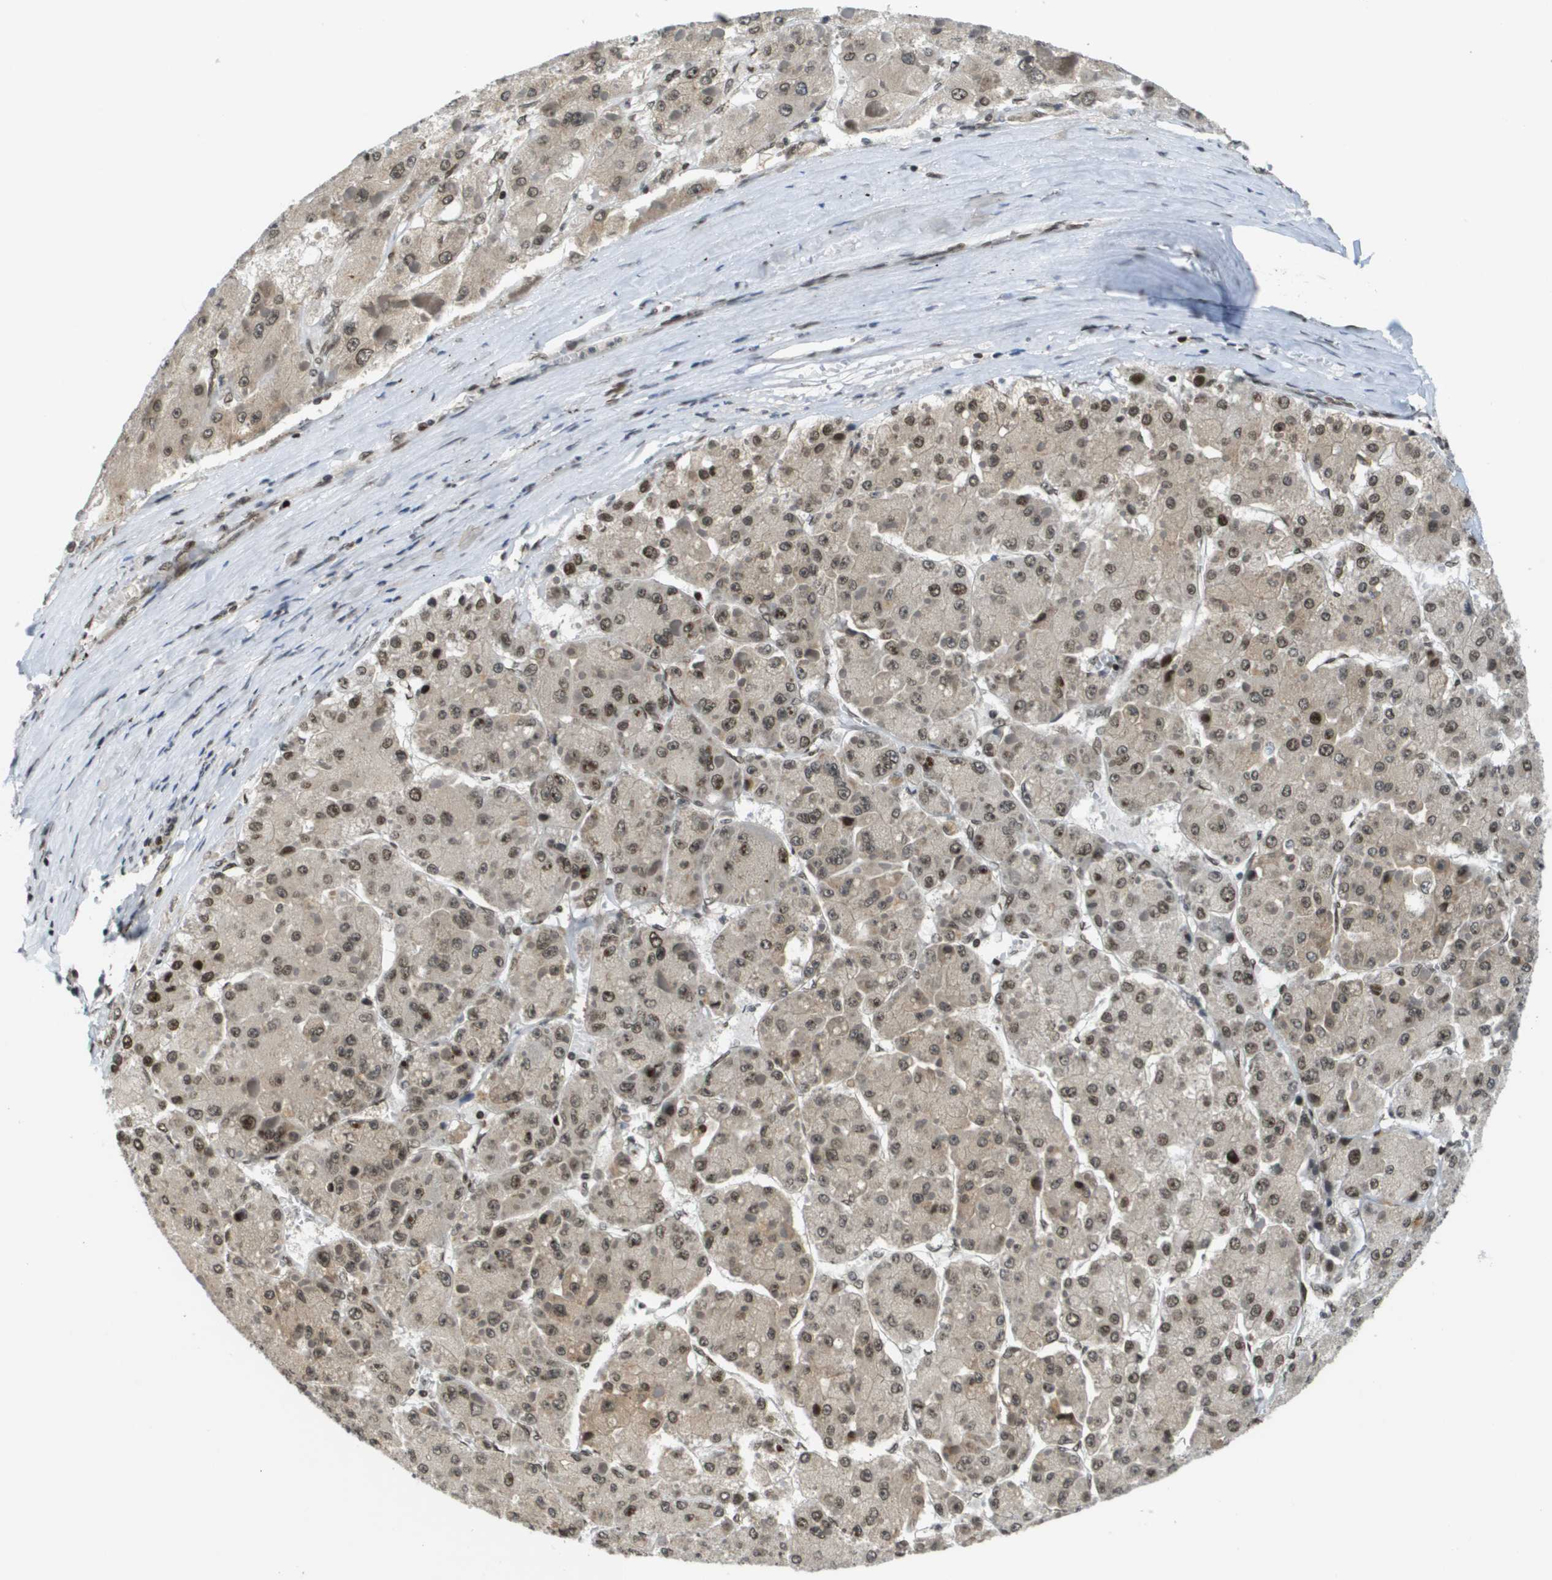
{"staining": {"intensity": "moderate", "quantity": ">75%", "location": "cytoplasmic/membranous,nuclear"}, "tissue": "liver cancer", "cell_type": "Tumor cells", "image_type": "cancer", "snomed": [{"axis": "morphology", "description": "Carcinoma, Hepatocellular, NOS"}, {"axis": "topography", "description": "Liver"}], "caption": "Liver cancer (hepatocellular carcinoma) stained for a protein reveals moderate cytoplasmic/membranous and nuclear positivity in tumor cells. Using DAB (brown) and hematoxylin (blue) stains, captured at high magnification using brightfield microscopy.", "gene": "RECQL4", "patient": {"sex": "female", "age": 73}}